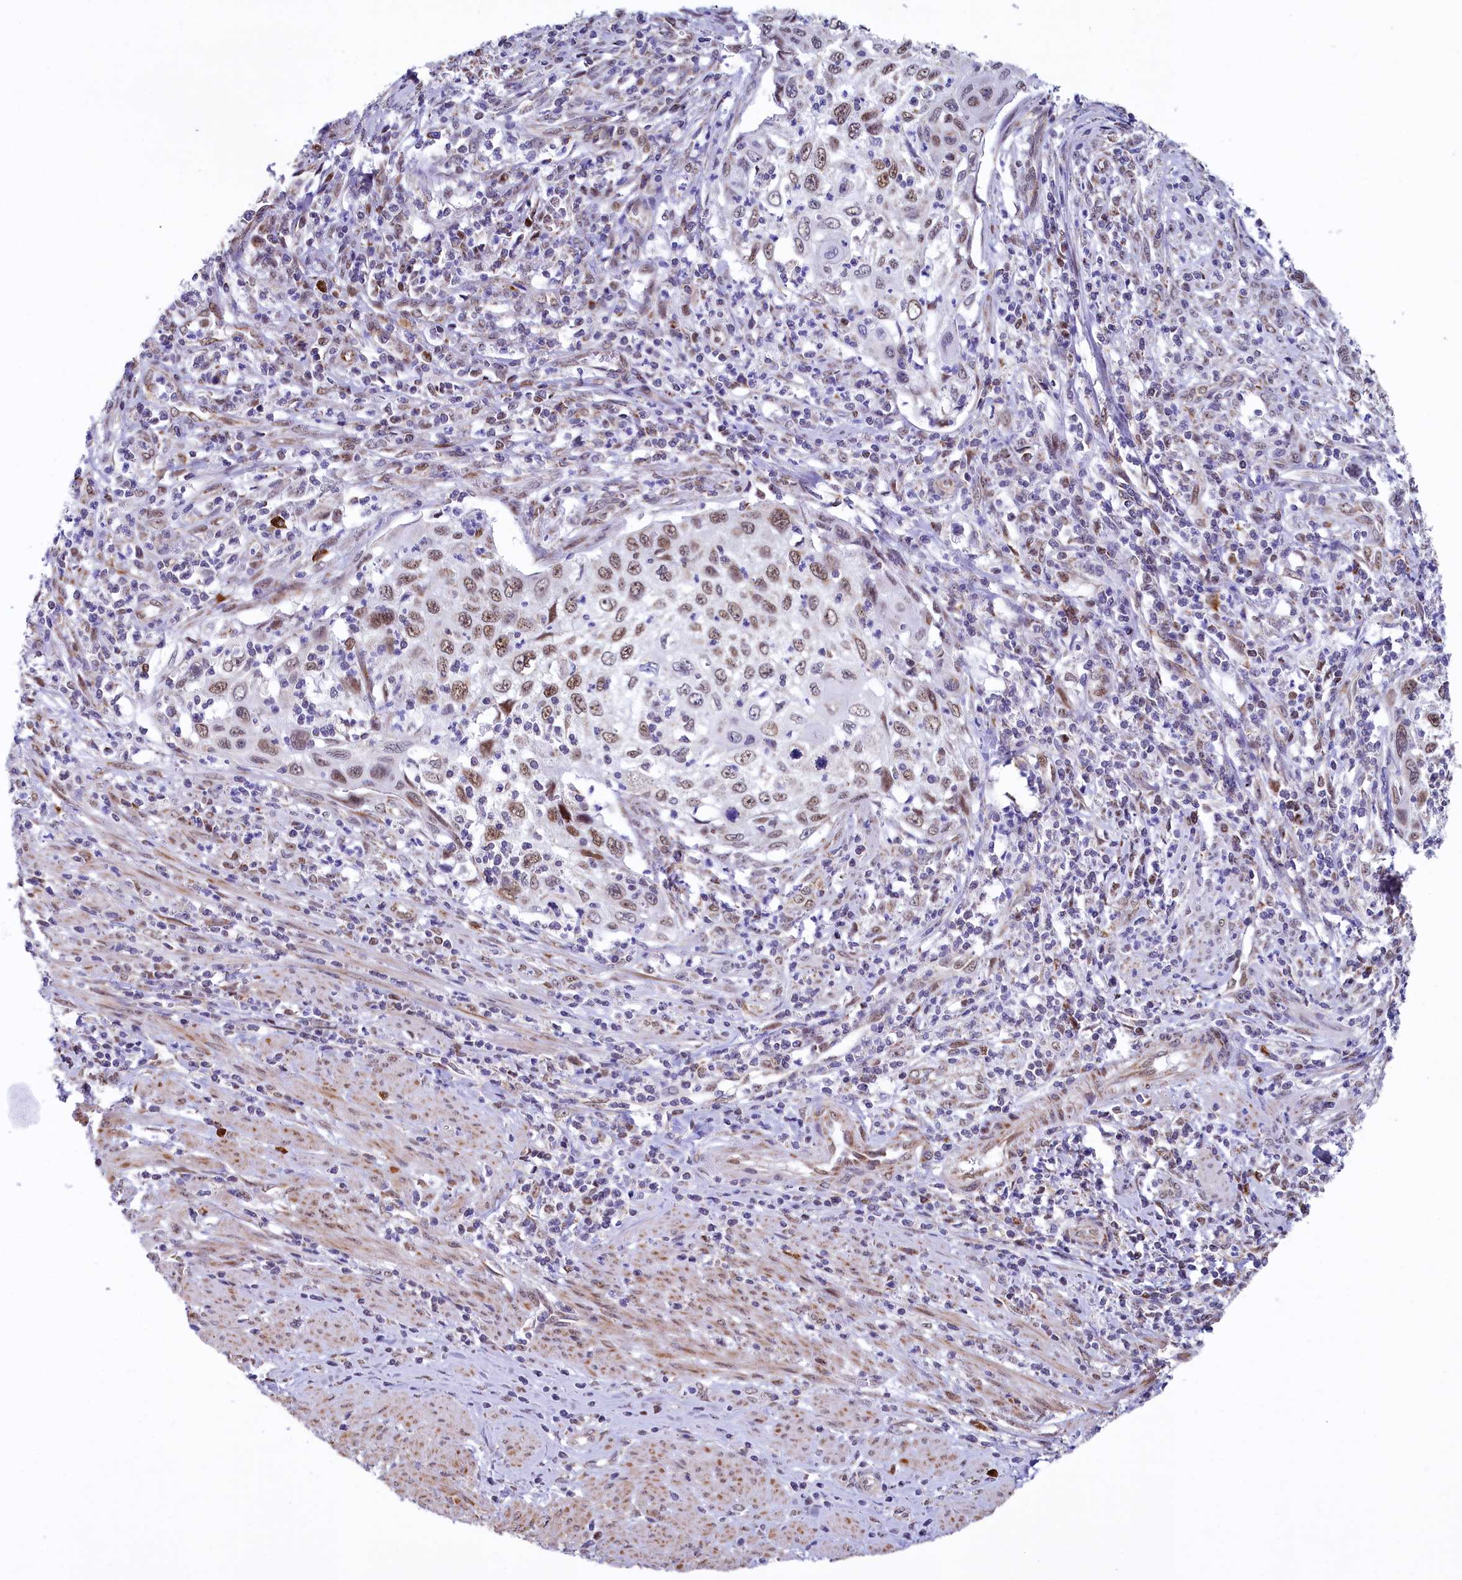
{"staining": {"intensity": "moderate", "quantity": "25%-75%", "location": "nuclear"}, "tissue": "cervical cancer", "cell_type": "Tumor cells", "image_type": "cancer", "snomed": [{"axis": "morphology", "description": "Squamous cell carcinoma, NOS"}, {"axis": "topography", "description": "Cervix"}], "caption": "Human squamous cell carcinoma (cervical) stained with a brown dye shows moderate nuclear positive expression in approximately 25%-75% of tumor cells.", "gene": "MORN3", "patient": {"sex": "female", "age": 70}}